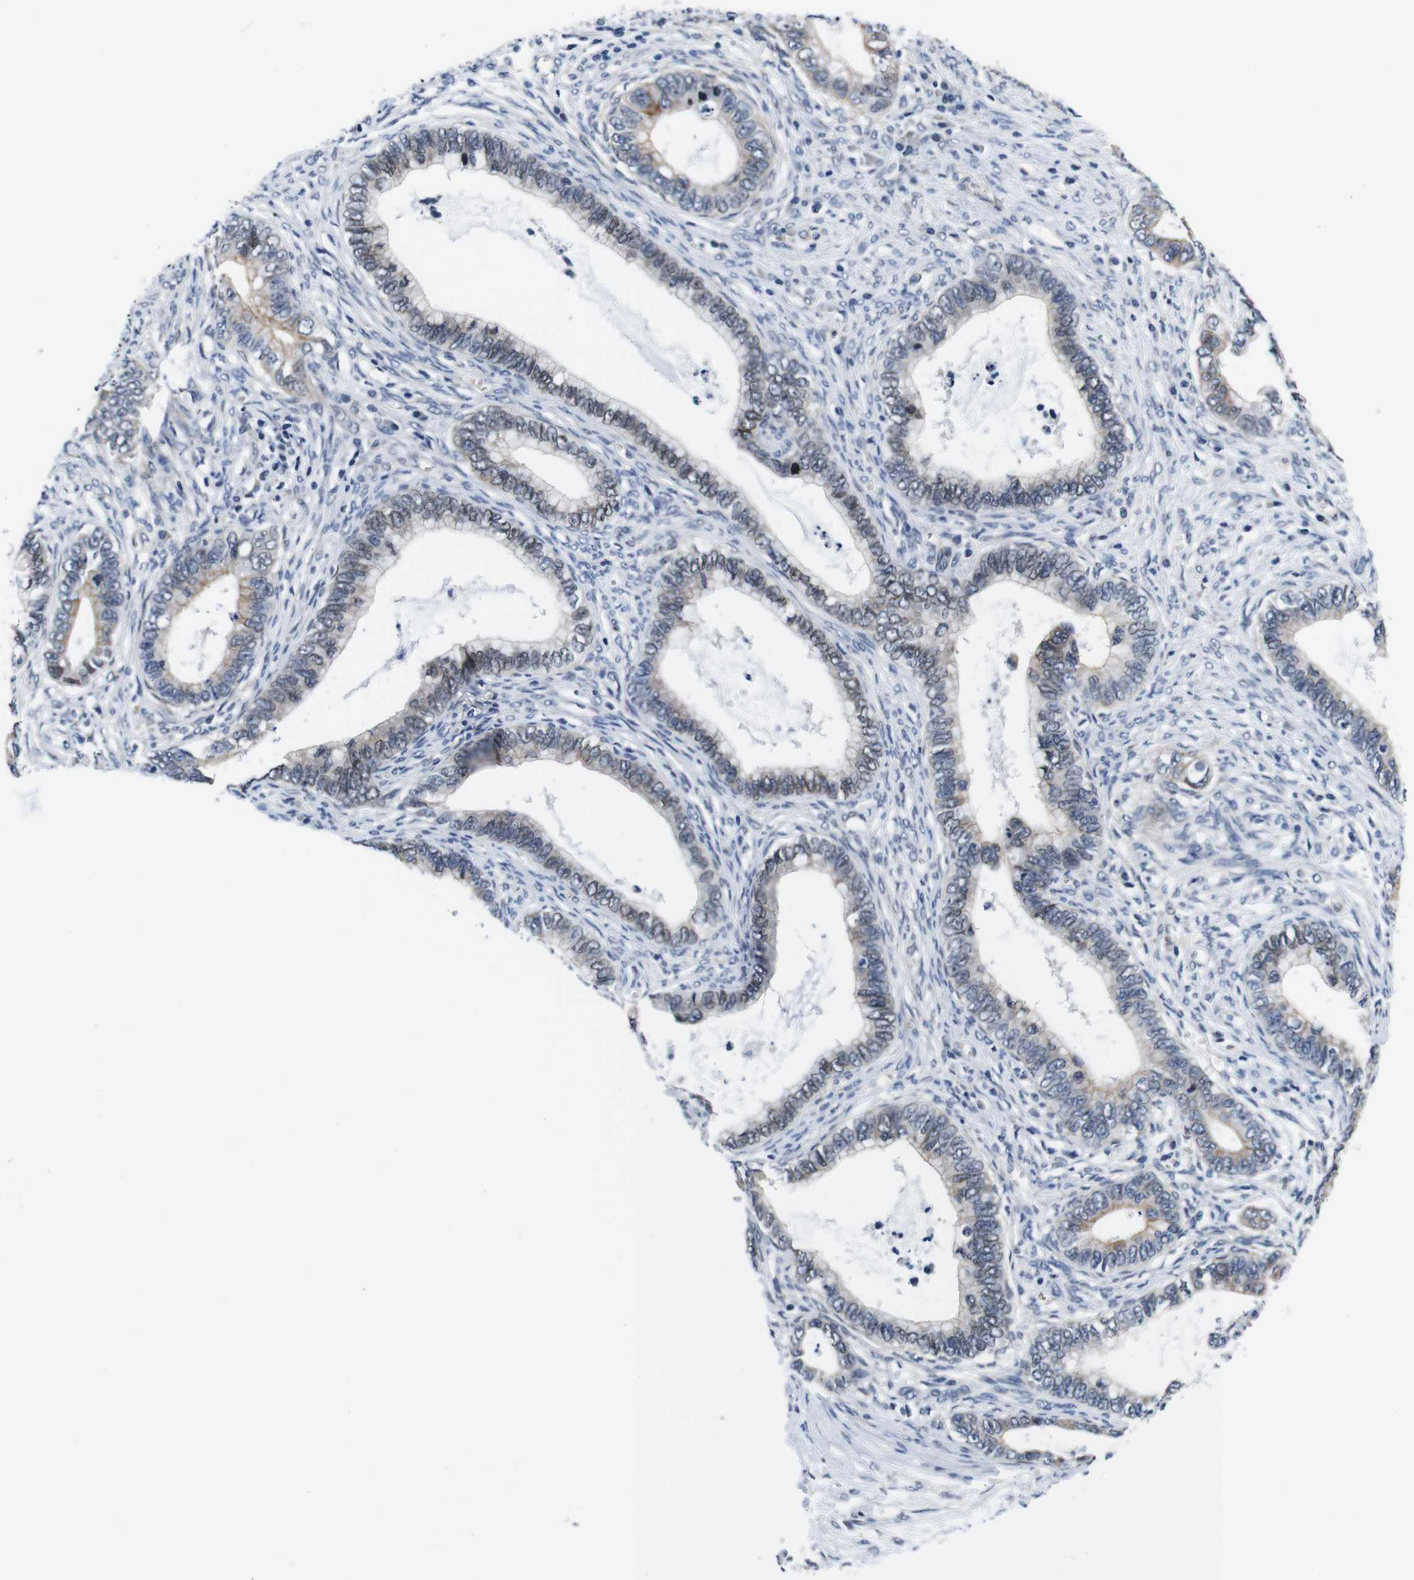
{"staining": {"intensity": "moderate", "quantity": "25%-75%", "location": "cytoplasmic/membranous"}, "tissue": "cervical cancer", "cell_type": "Tumor cells", "image_type": "cancer", "snomed": [{"axis": "morphology", "description": "Adenocarcinoma, NOS"}, {"axis": "topography", "description": "Cervix"}], "caption": "Adenocarcinoma (cervical) stained with a protein marker displays moderate staining in tumor cells.", "gene": "SOCS3", "patient": {"sex": "female", "age": 44}}